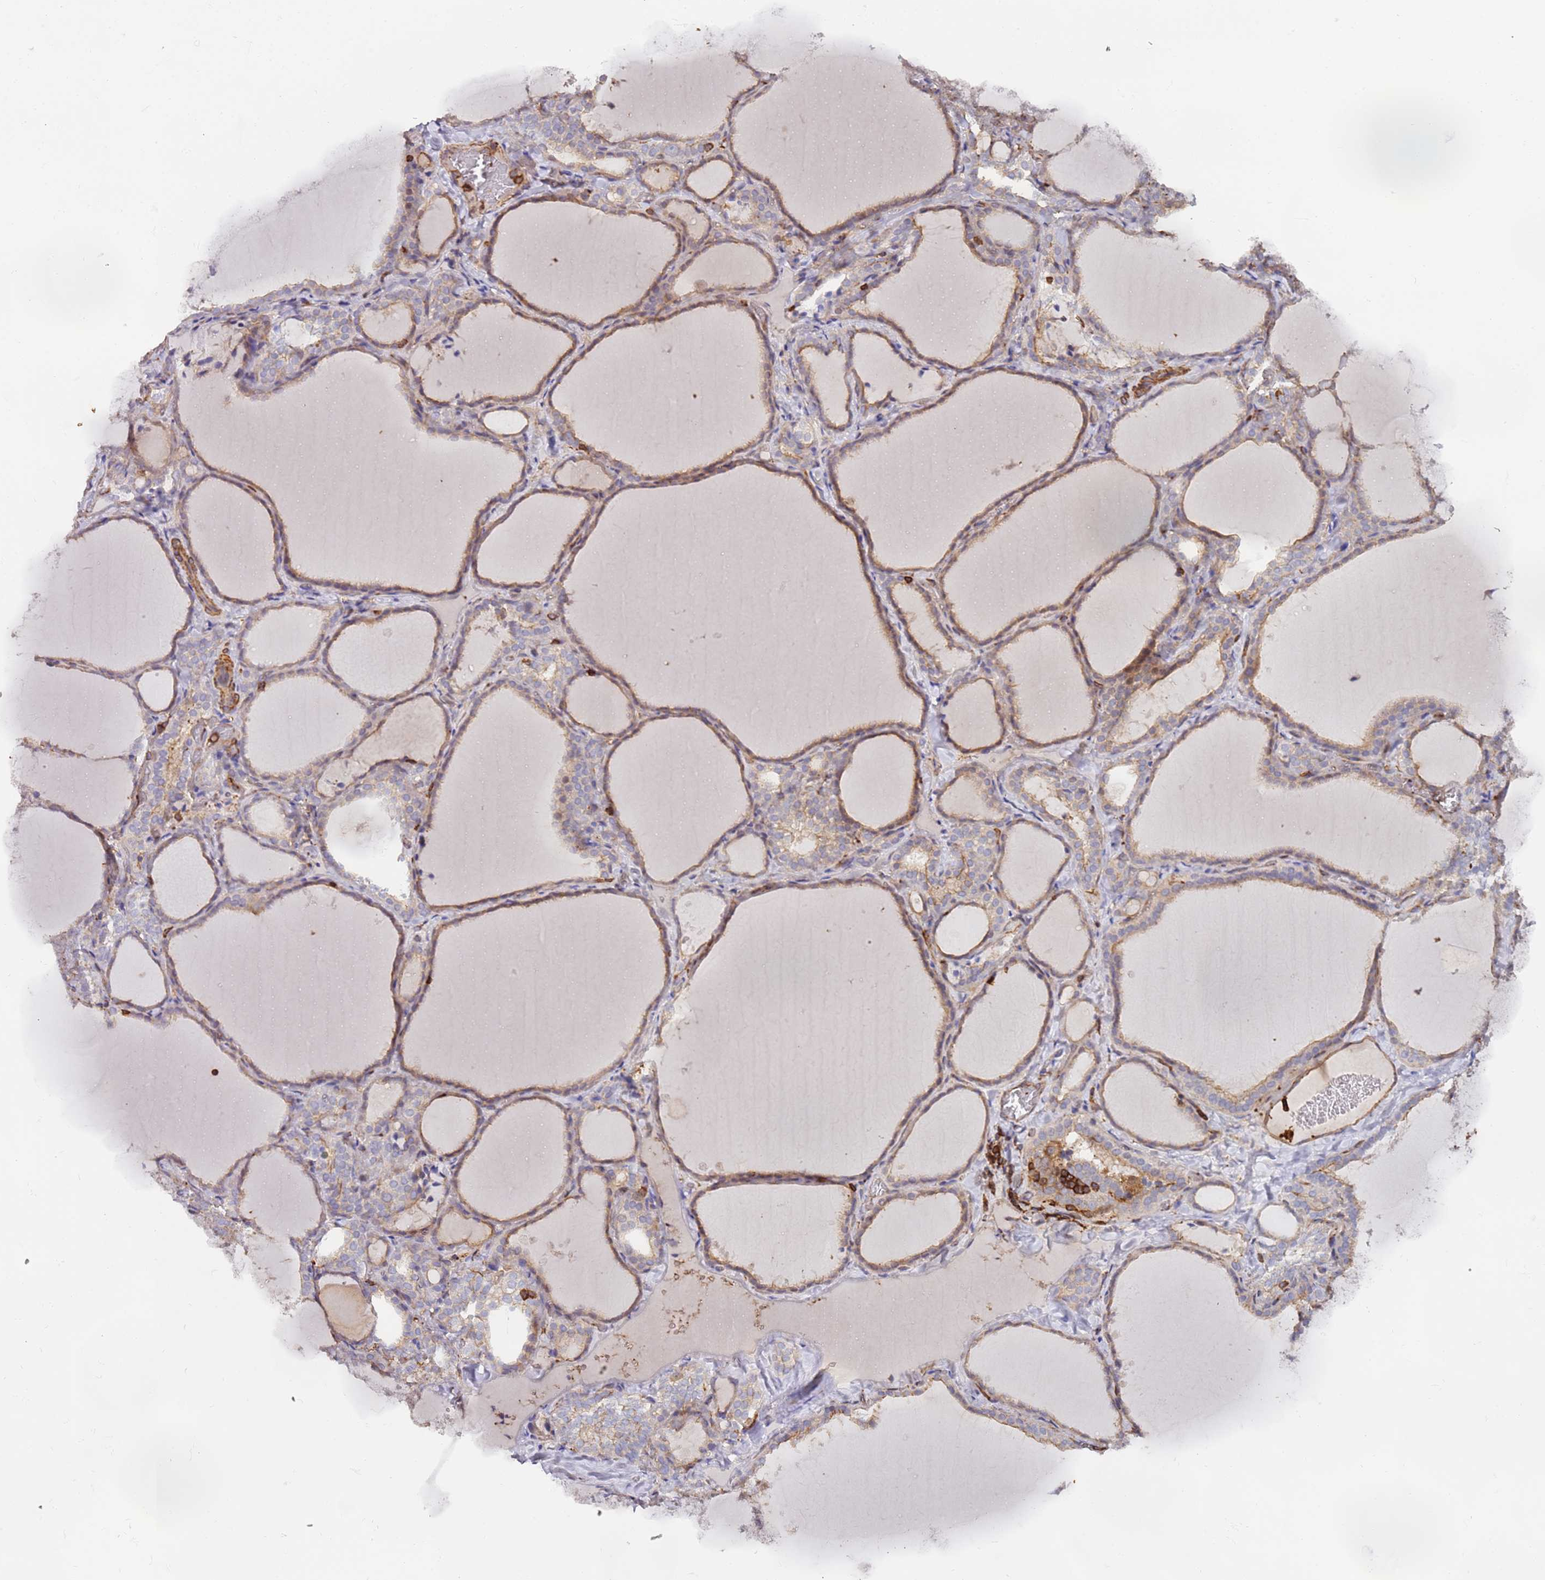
{"staining": {"intensity": "weak", "quantity": ">75%", "location": "cytoplasmic/membranous"}, "tissue": "thyroid gland", "cell_type": "Glandular cells", "image_type": "normal", "snomed": [{"axis": "morphology", "description": "Normal tissue, NOS"}, {"axis": "topography", "description": "Thyroid gland"}], "caption": "Immunohistochemistry photomicrograph of benign human thyroid gland stained for a protein (brown), which reveals low levels of weak cytoplasmic/membranous staining in approximately >75% of glandular cells.", "gene": "CYP2U1", "patient": {"sex": "female", "age": 22}}